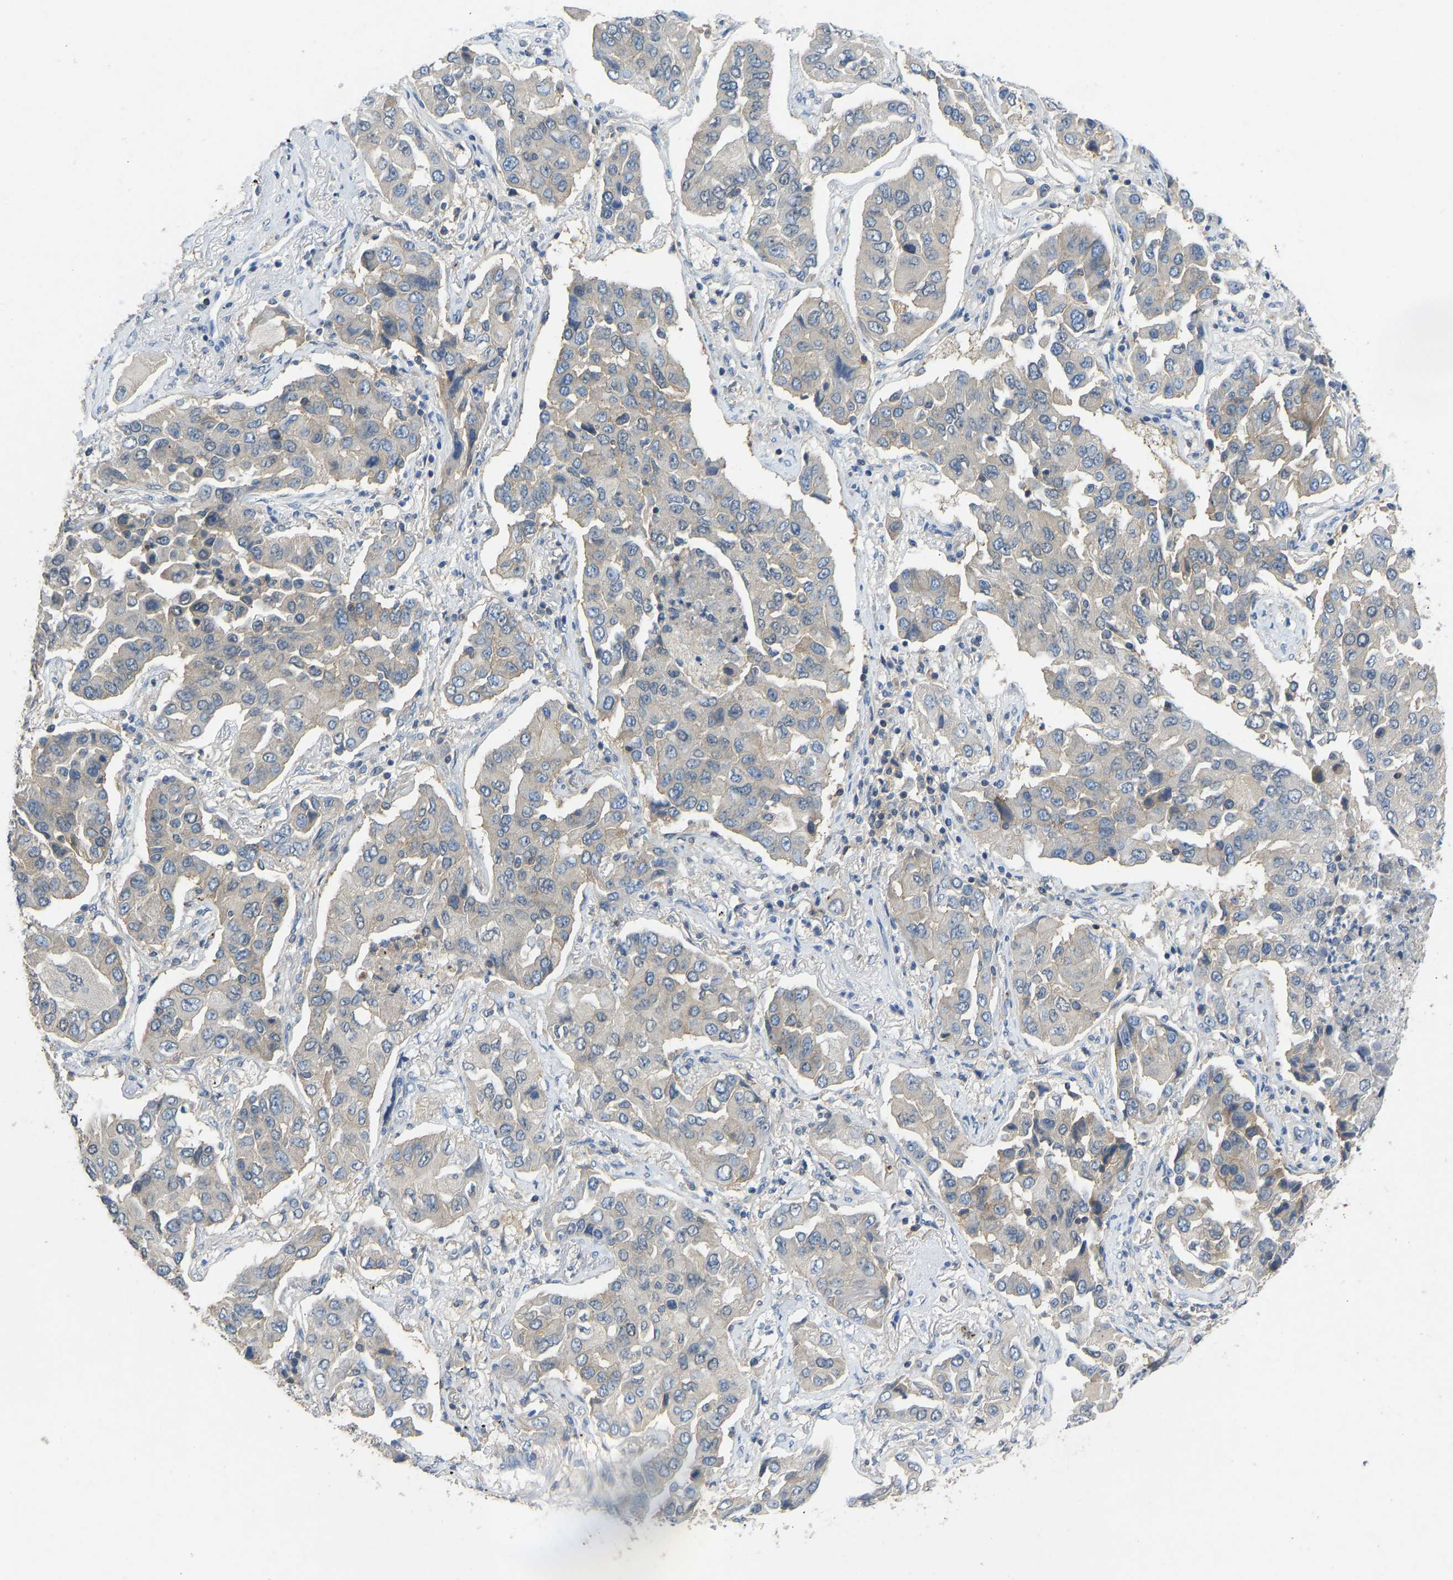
{"staining": {"intensity": "weak", "quantity": "<25%", "location": "cytoplasmic/membranous"}, "tissue": "lung cancer", "cell_type": "Tumor cells", "image_type": "cancer", "snomed": [{"axis": "morphology", "description": "Adenocarcinoma, NOS"}, {"axis": "topography", "description": "Lung"}], "caption": "IHC micrograph of lung cancer stained for a protein (brown), which shows no staining in tumor cells.", "gene": "NDRG3", "patient": {"sex": "female", "age": 65}}